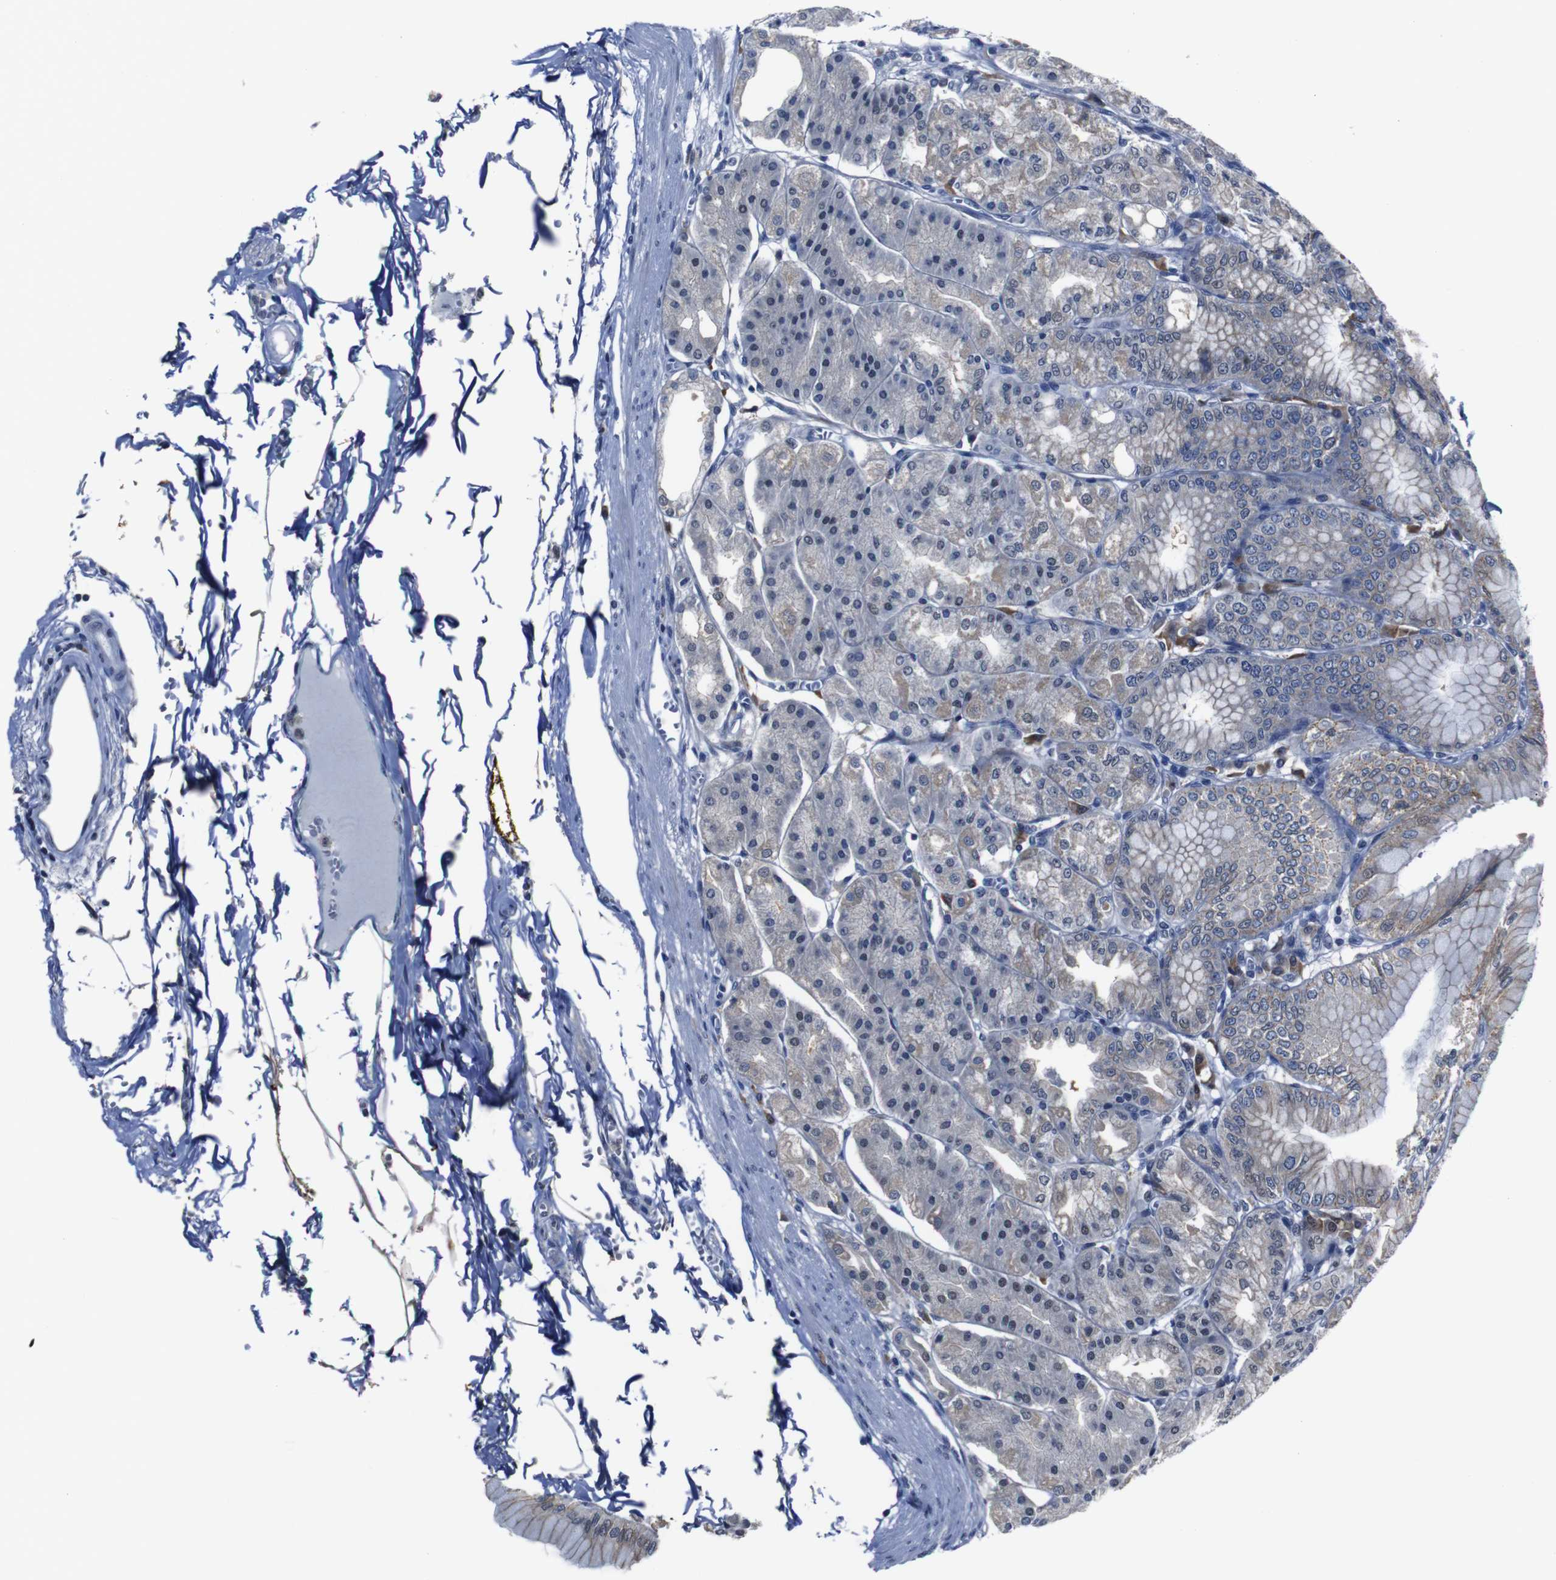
{"staining": {"intensity": "strong", "quantity": "25%-75%", "location": "cytoplasmic/membranous"}, "tissue": "stomach", "cell_type": "Glandular cells", "image_type": "normal", "snomed": [{"axis": "morphology", "description": "Normal tissue, NOS"}, {"axis": "topography", "description": "Stomach, lower"}], "caption": "High-magnification brightfield microscopy of normal stomach stained with DAB (3,3'-diaminobenzidine) (brown) and counterstained with hematoxylin (blue). glandular cells exhibit strong cytoplasmic/membranous positivity is identified in approximately25%-75% of cells. The staining is performed using DAB (3,3'-diaminobenzidine) brown chromogen to label protein expression. The nuclei are counter-stained blue using hematoxylin.", "gene": "SEMA4B", "patient": {"sex": "male", "age": 71}}